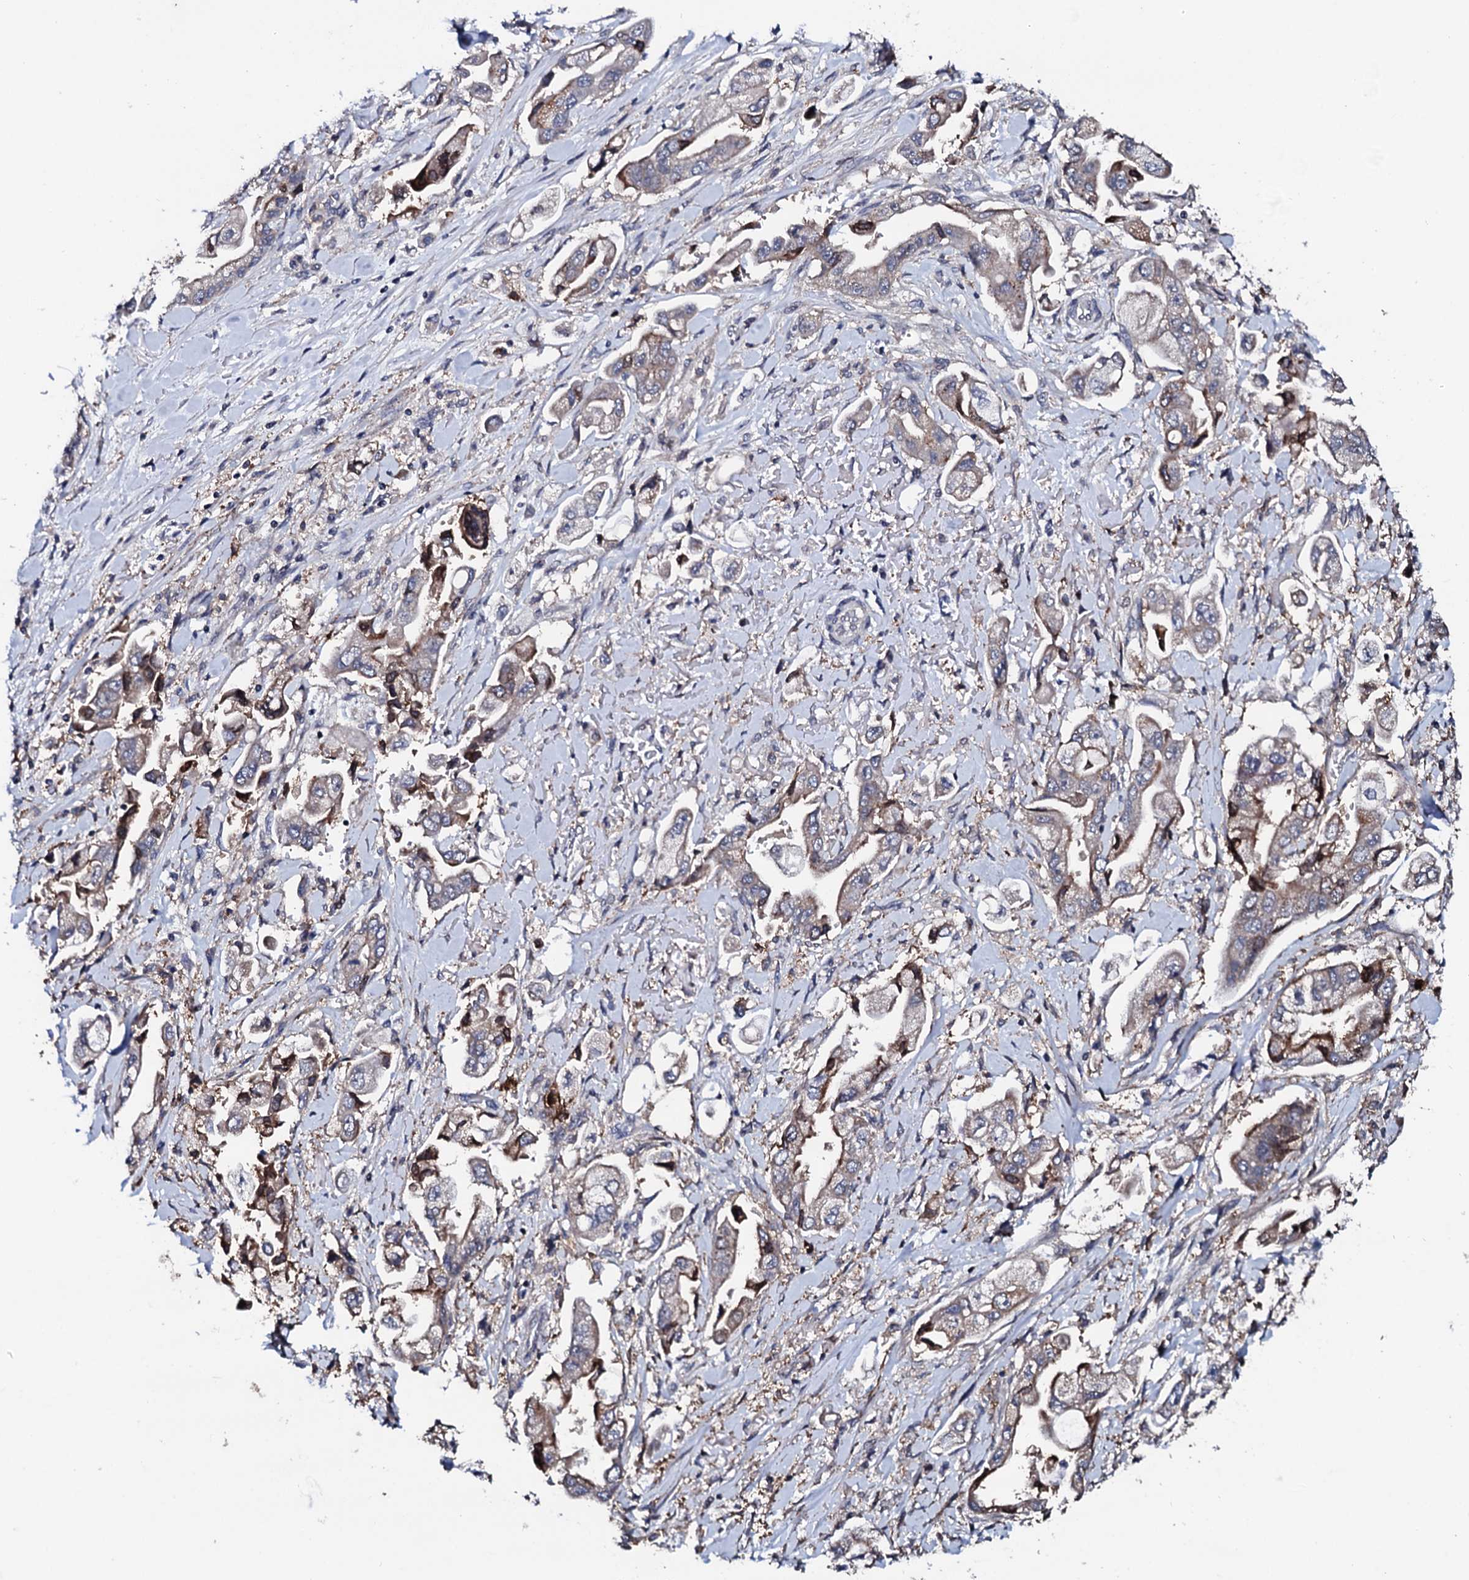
{"staining": {"intensity": "moderate", "quantity": "<25%", "location": "cytoplasmic/membranous"}, "tissue": "stomach cancer", "cell_type": "Tumor cells", "image_type": "cancer", "snomed": [{"axis": "morphology", "description": "Adenocarcinoma, NOS"}, {"axis": "topography", "description": "Stomach"}], "caption": "The photomicrograph displays immunohistochemical staining of stomach cancer (adenocarcinoma). There is moderate cytoplasmic/membranous expression is identified in about <25% of tumor cells. Ihc stains the protein of interest in brown and the nuclei are stained blue.", "gene": "EDC3", "patient": {"sex": "male", "age": 62}}